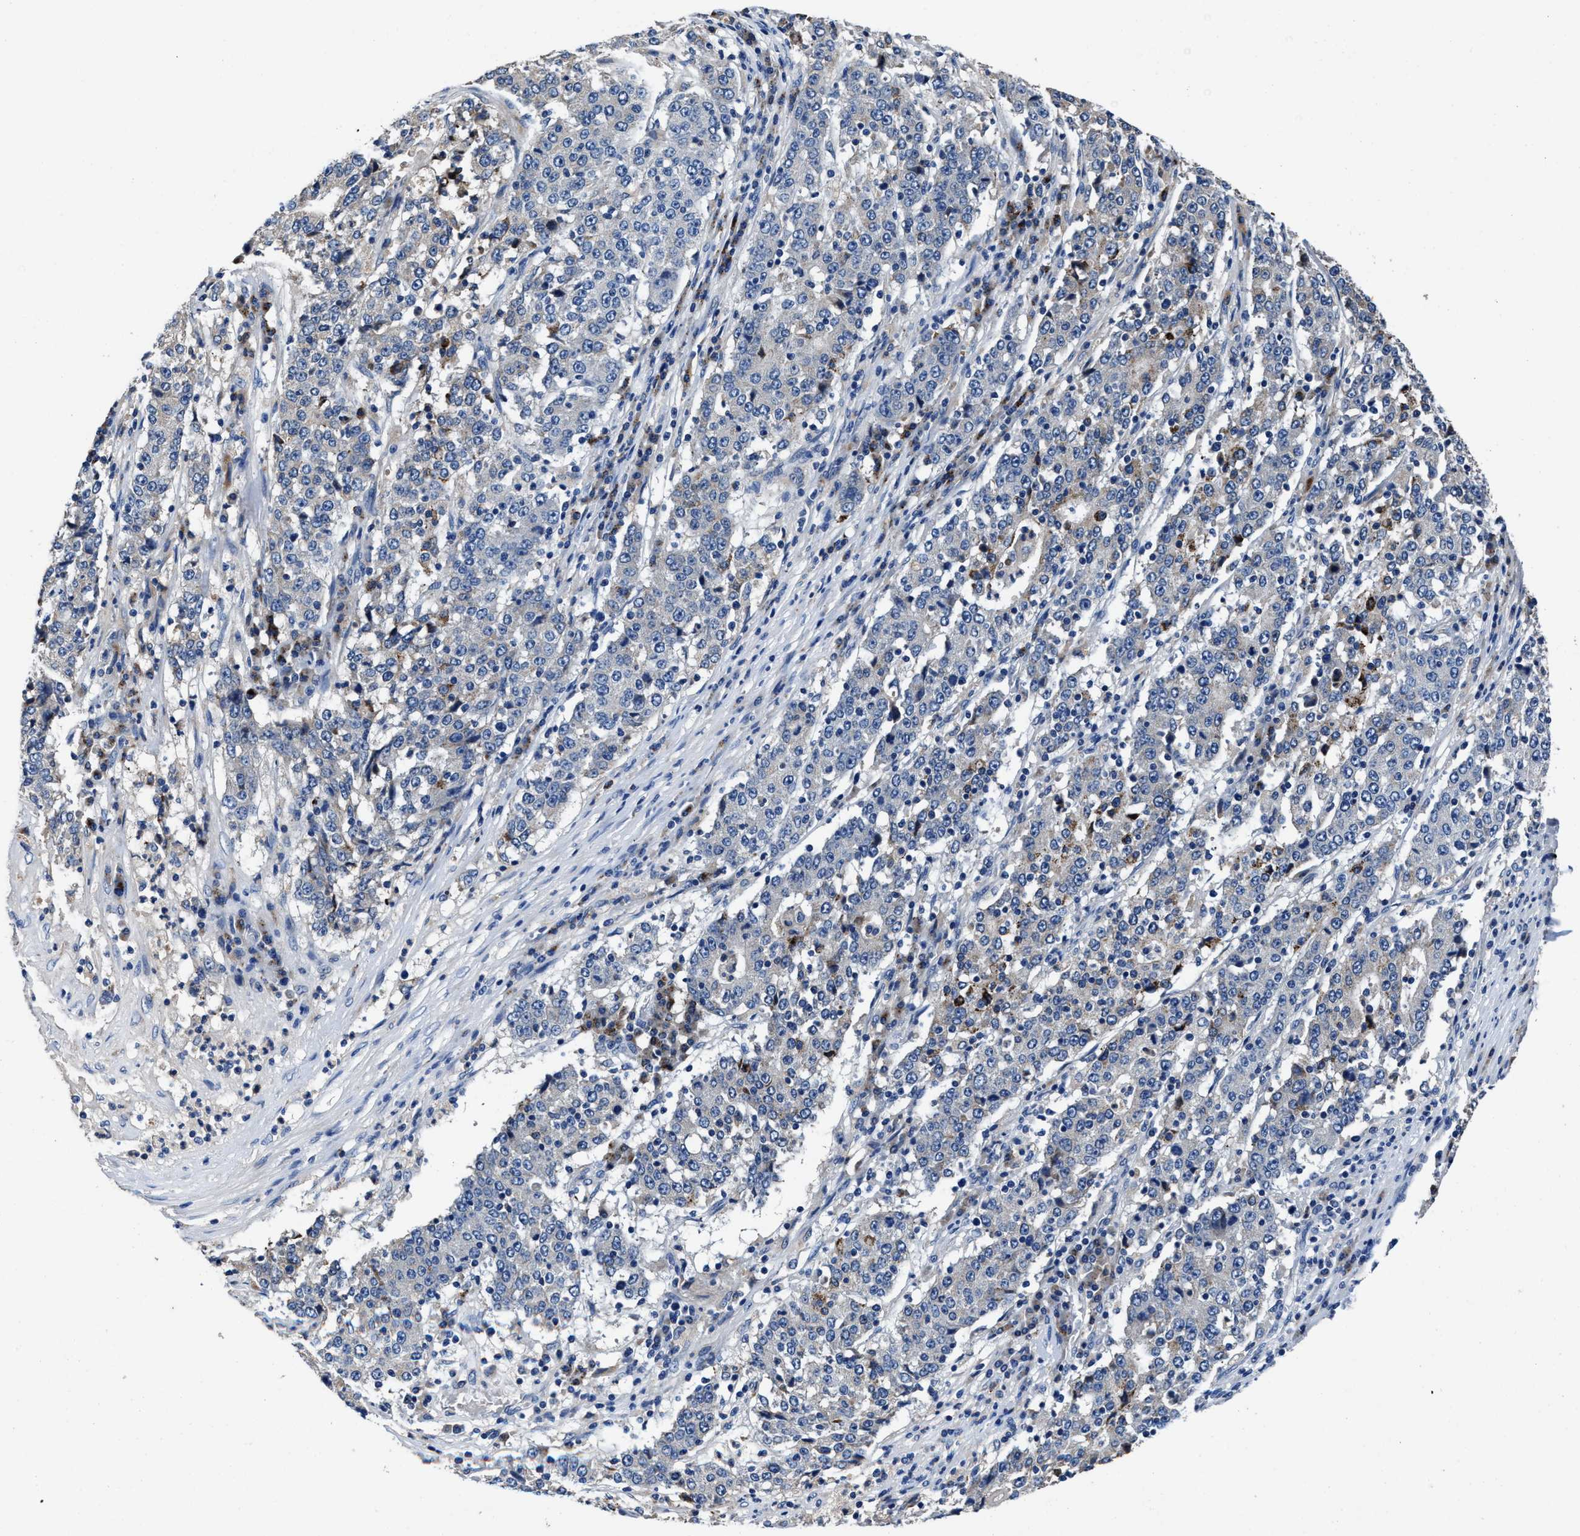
{"staining": {"intensity": "negative", "quantity": "none", "location": "none"}, "tissue": "stomach cancer", "cell_type": "Tumor cells", "image_type": "cancer", "snomed": [{"axis": "morphology", "description": "Adenocarcinoma, NOS"}, {"axis": "topography", "description": "Stomach"}], "caption": "IHC of stomach cancer exhibits no expression in tumor cells. (DAB immunohistochemistry with hematoxylin counter stain).", "gene": "UBR4", "patient": {"sex": "male", "age": 59}}